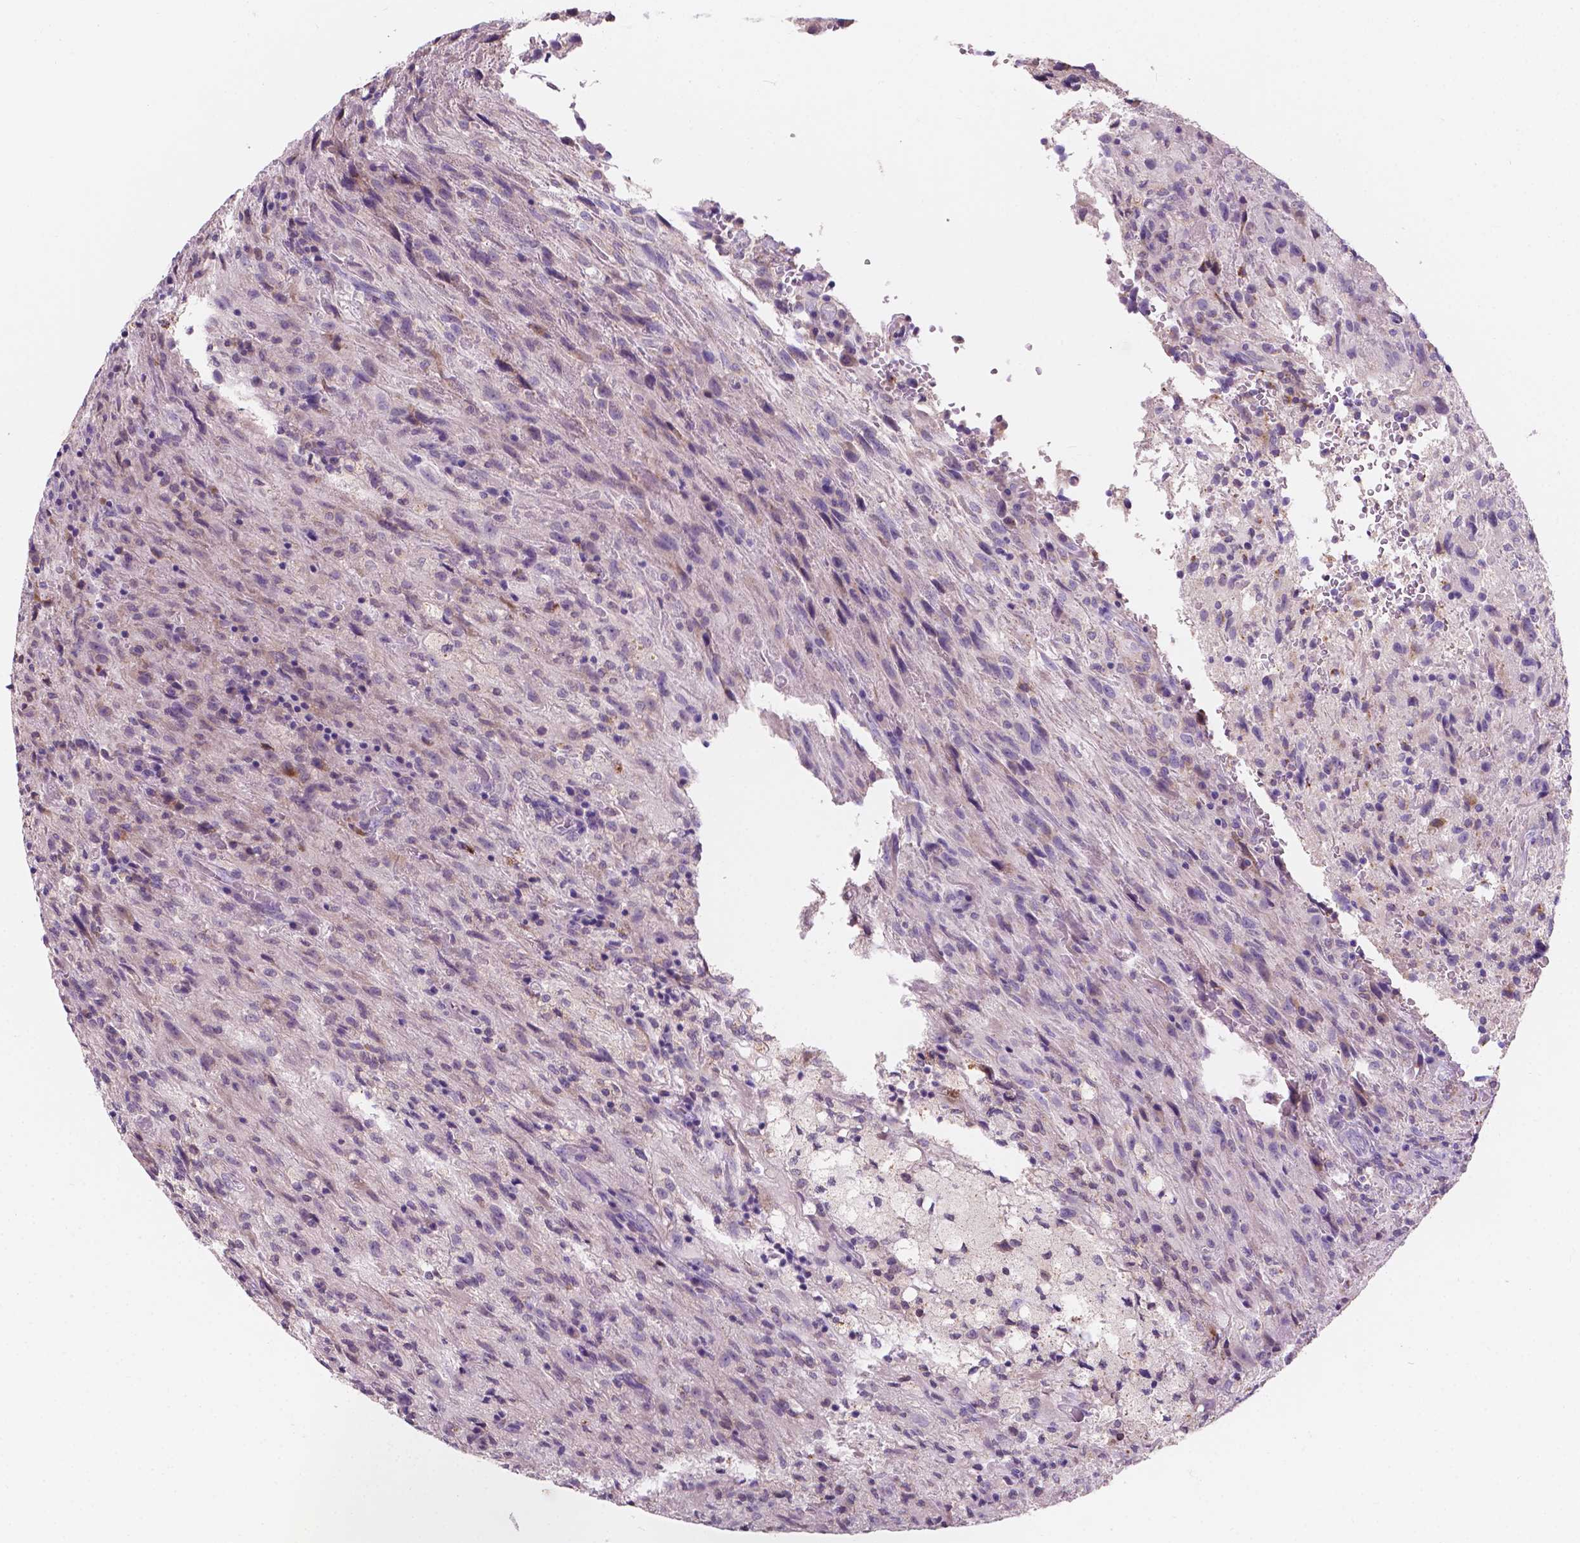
{"staining": {"intensity": "negative", "quantity": "none", "location": "none"}, "tissue": "glioma", "cell_type": "Tumor cells", "image_type": "cancer", "snomed": [{"axis": "morphology", "description": "Glioma, malignant, High grade"}, {"axis": "topography", "description": "Brain"}], "caption": "Photomicrograph shows no significant protein staining in tumor cells of glioma. The staining is performed using DAB (3,3'-diaminobenzidine) brown chromogen with nuclei counter-stained in using hematoxylin.", "gene": "IREB2", "patient": {"sex": "male", "age": 68}}